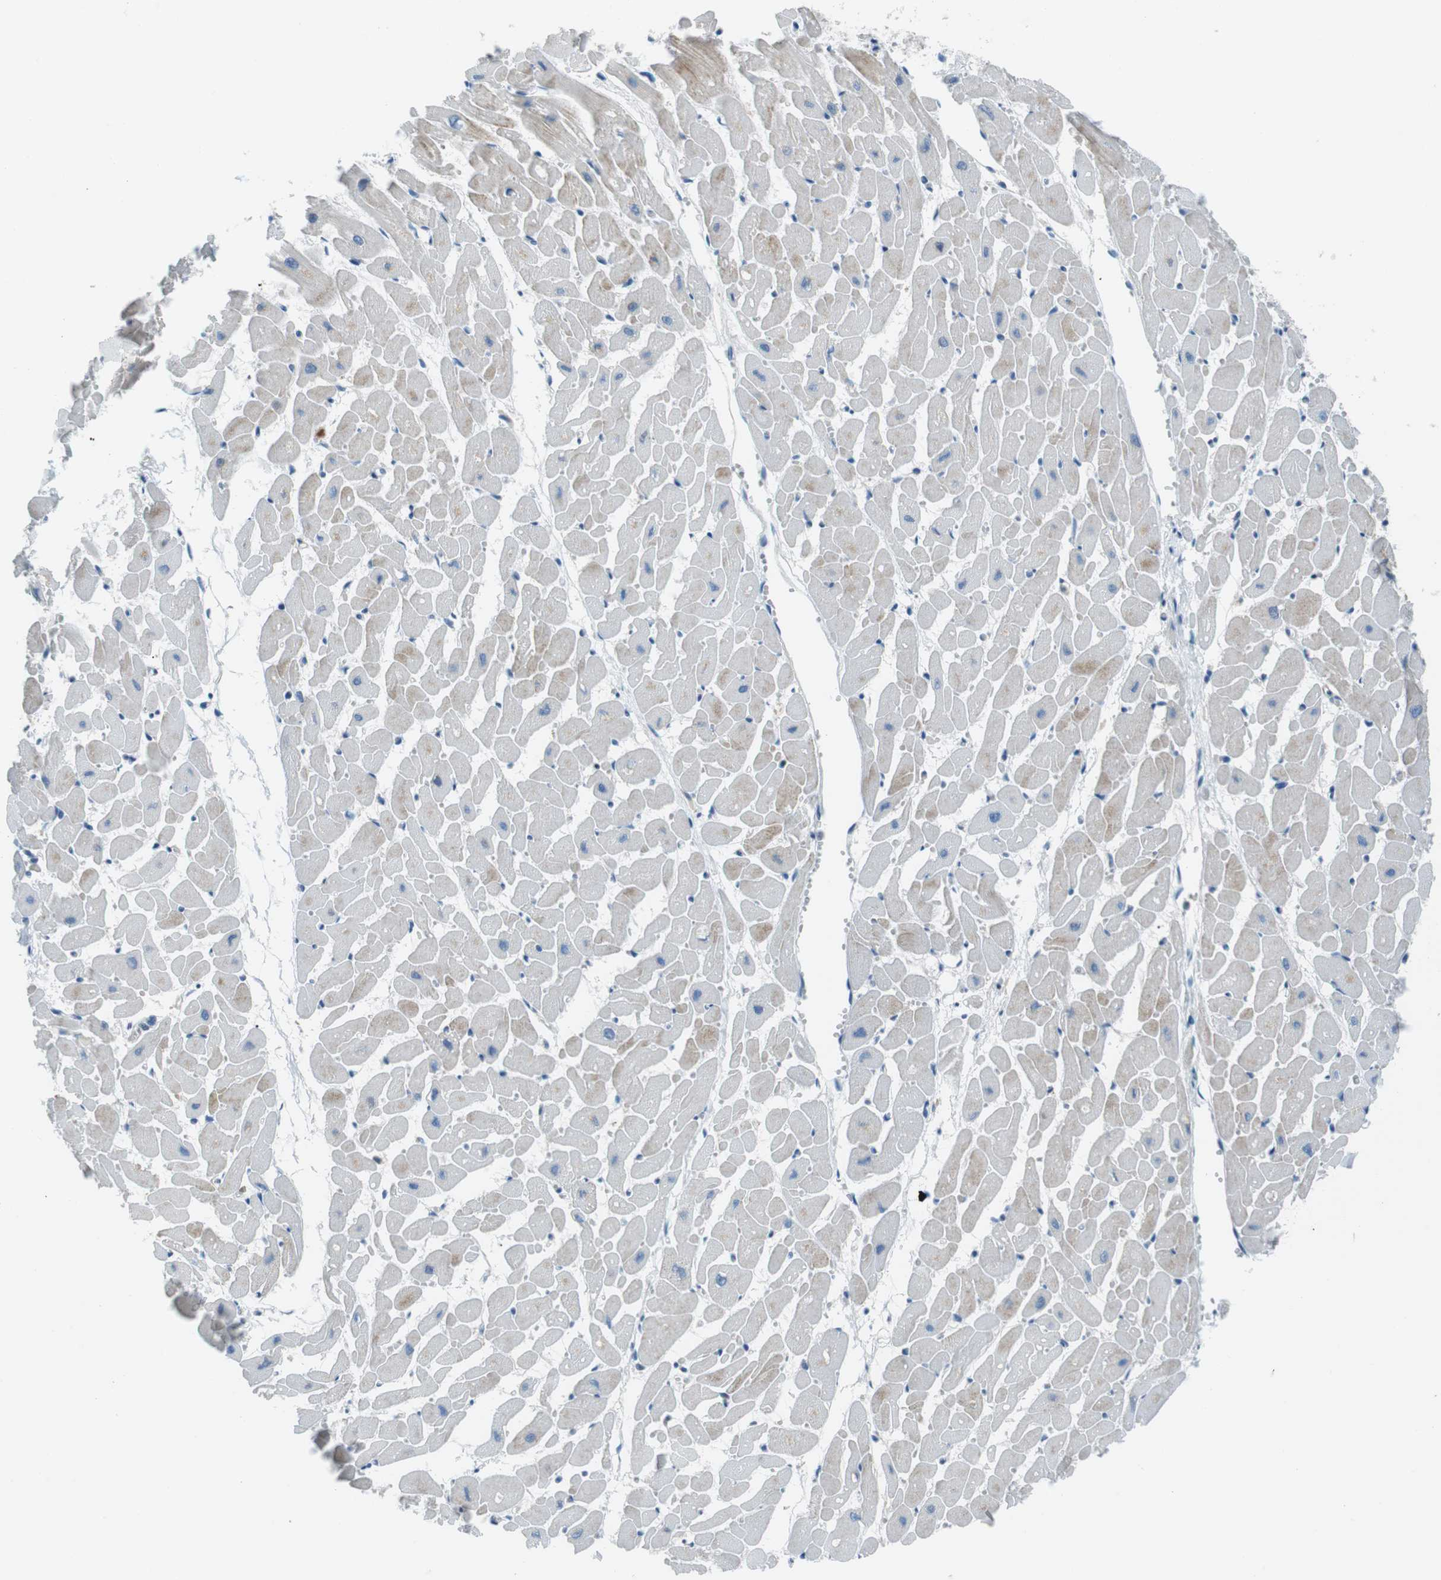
{"staining": {"intensity": "negative", "quantity": "none", "location": "none"}, "tissue": "heart muscle", "cell_type": "Cardiomyocytes", "image_type": "normal", "snomed": [{"axis": "morphology", "description": "Normal tissue, NOS"}, {"axis": "topography", "description": "Heart"}], "caption": "High power microscopy photomicrograph of an IHC histopathology image of normal heart muscle, revealing no significant expression in cardiomyocytes. The staining was performed using DAB to visualize the protein expression in brown, while the nuclei were stained in blue with hematoxylin (Magnification: 20x).", "gene": "ARVCF", "patient": {"sex": "female", "age": 19}}